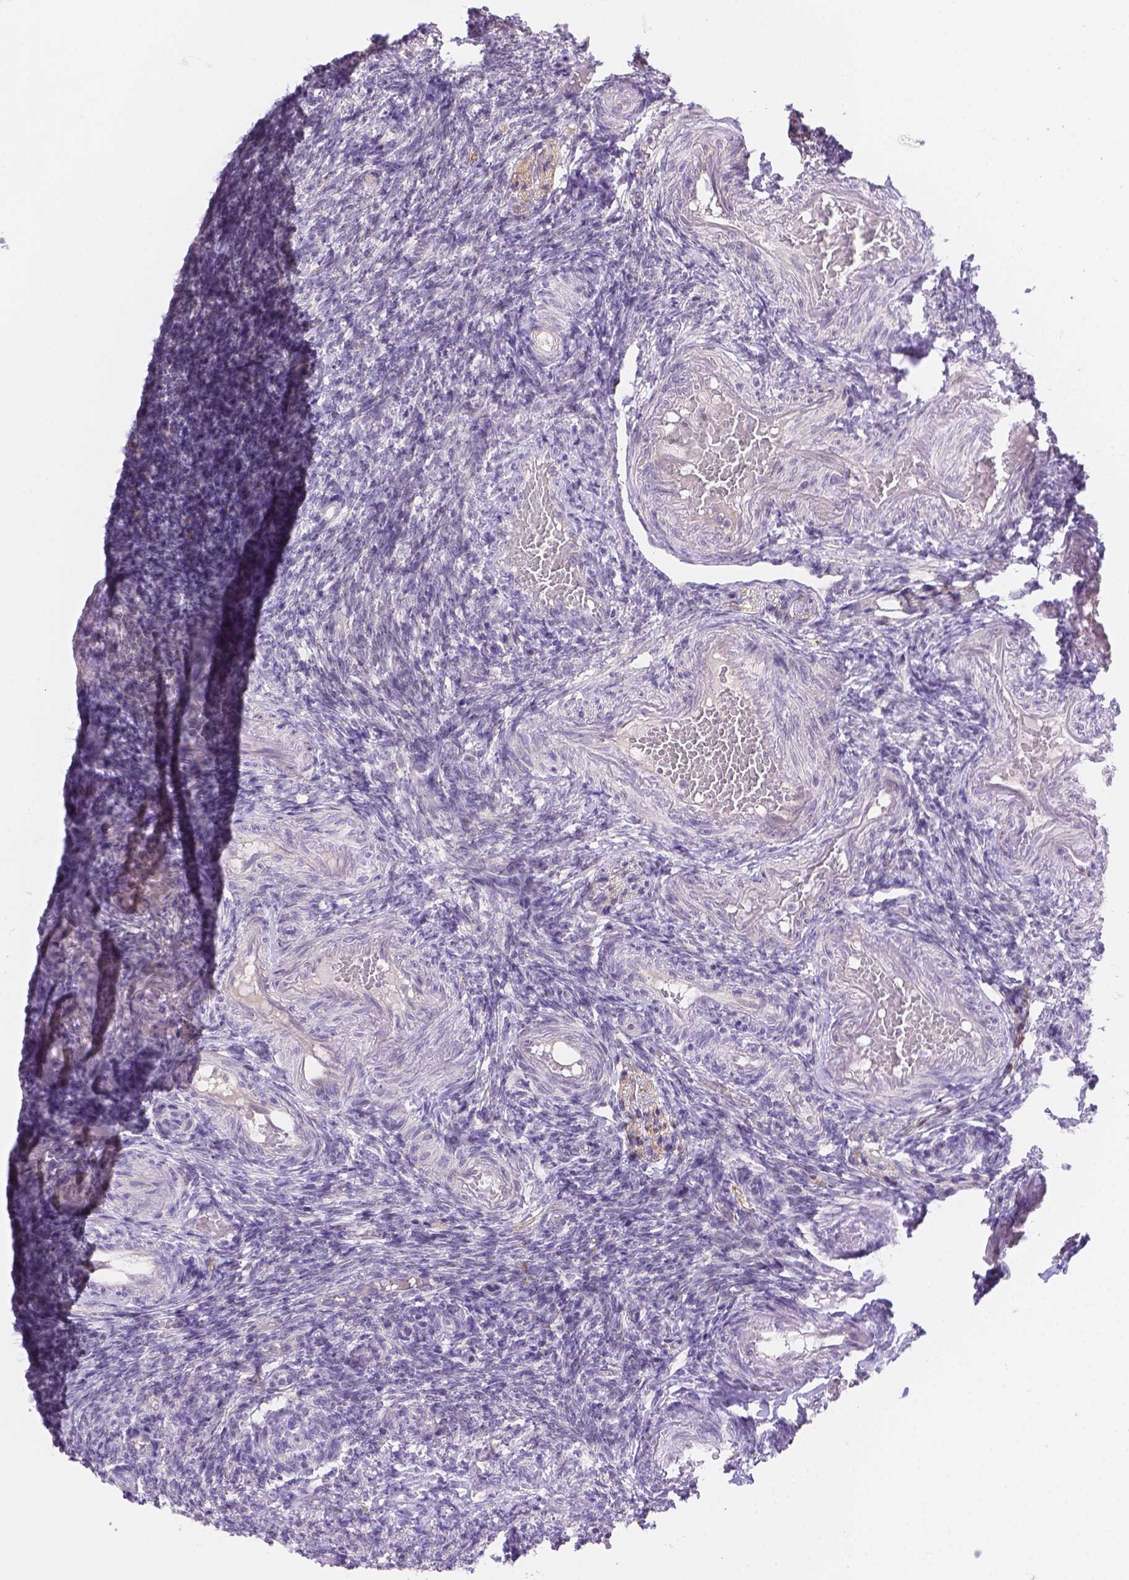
{"staining": {"intensity": "moderate", "quantity": "<25%", "location": "cytoplasmic/membranous,nuclear"}, "tissue": "ovary", "cell_type": "Follicle cells", "image_type": "normal", "snomed": [{"axis": "morphology", "description": "Normal tissue, NOS"}, {"axis": "topography", "description": "Ovary"}], "caption": "High-power microscopy captured an immunohistochemistry image of benign ovary, revealing moderate cytoplasmic/membranous,nuclear positivity in about <25% of follicle cells.", "gene": "NXPE2", "patient": {"sex": "female", "age": 39}}